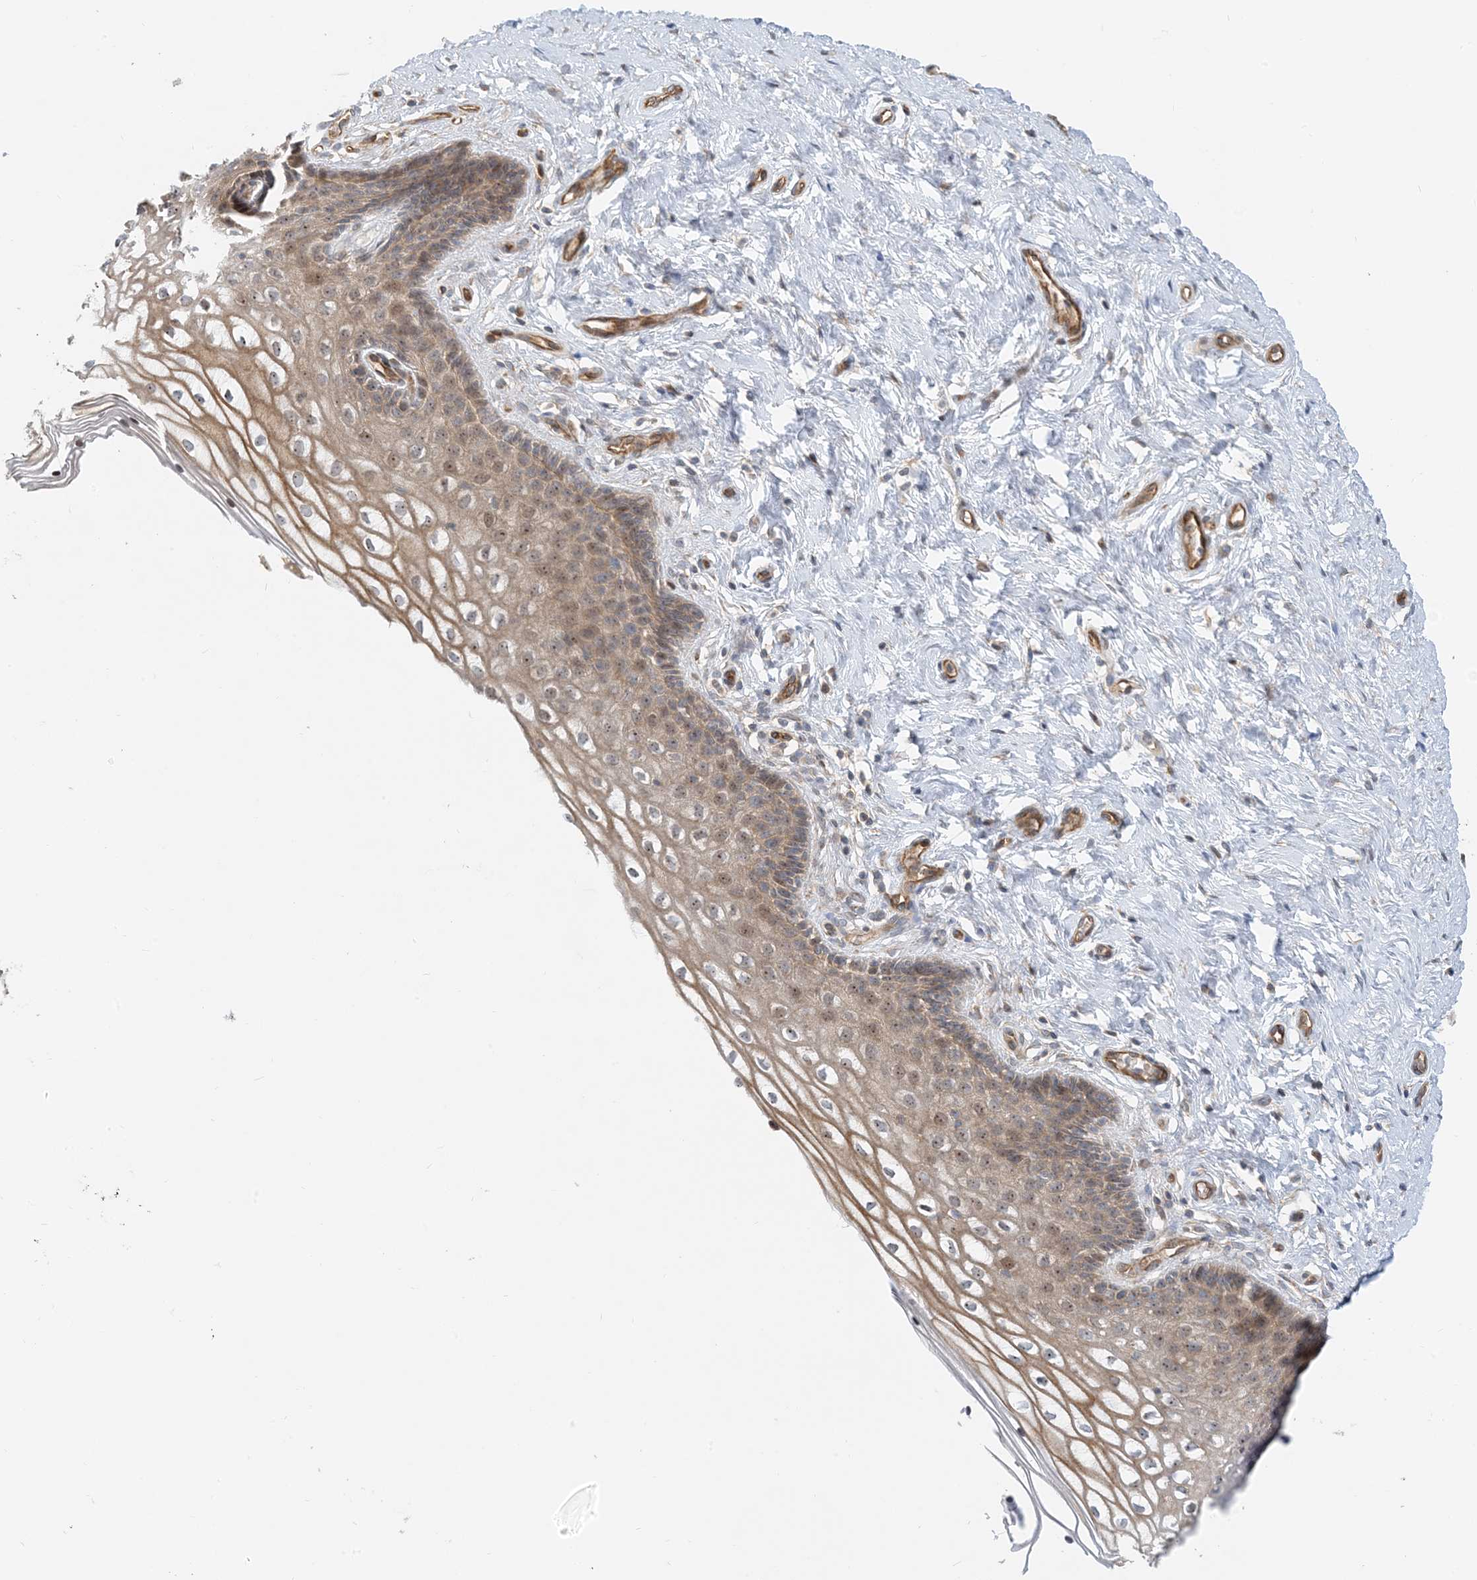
{"staining": {"intensity": "moderate", "quantity": ">75%", "location": "cytoplasmic/membranous"}, "tissue": "cervix", "cell_type": "Glandular cells", "image_type": "normal", "snomed": [{"axis": "morphology", "description": "Normal tissue, NOS"}, {"axis": "topography", "description": "Cervix"}], "caption": "Benign cervix exhibits moderate cytoplasmic/membranous expression in approximately >75% of glandular cells, visualized by immunohistochemistry.", "gene": "MYL5", "patient": {"sex": "female", "age": 33}}